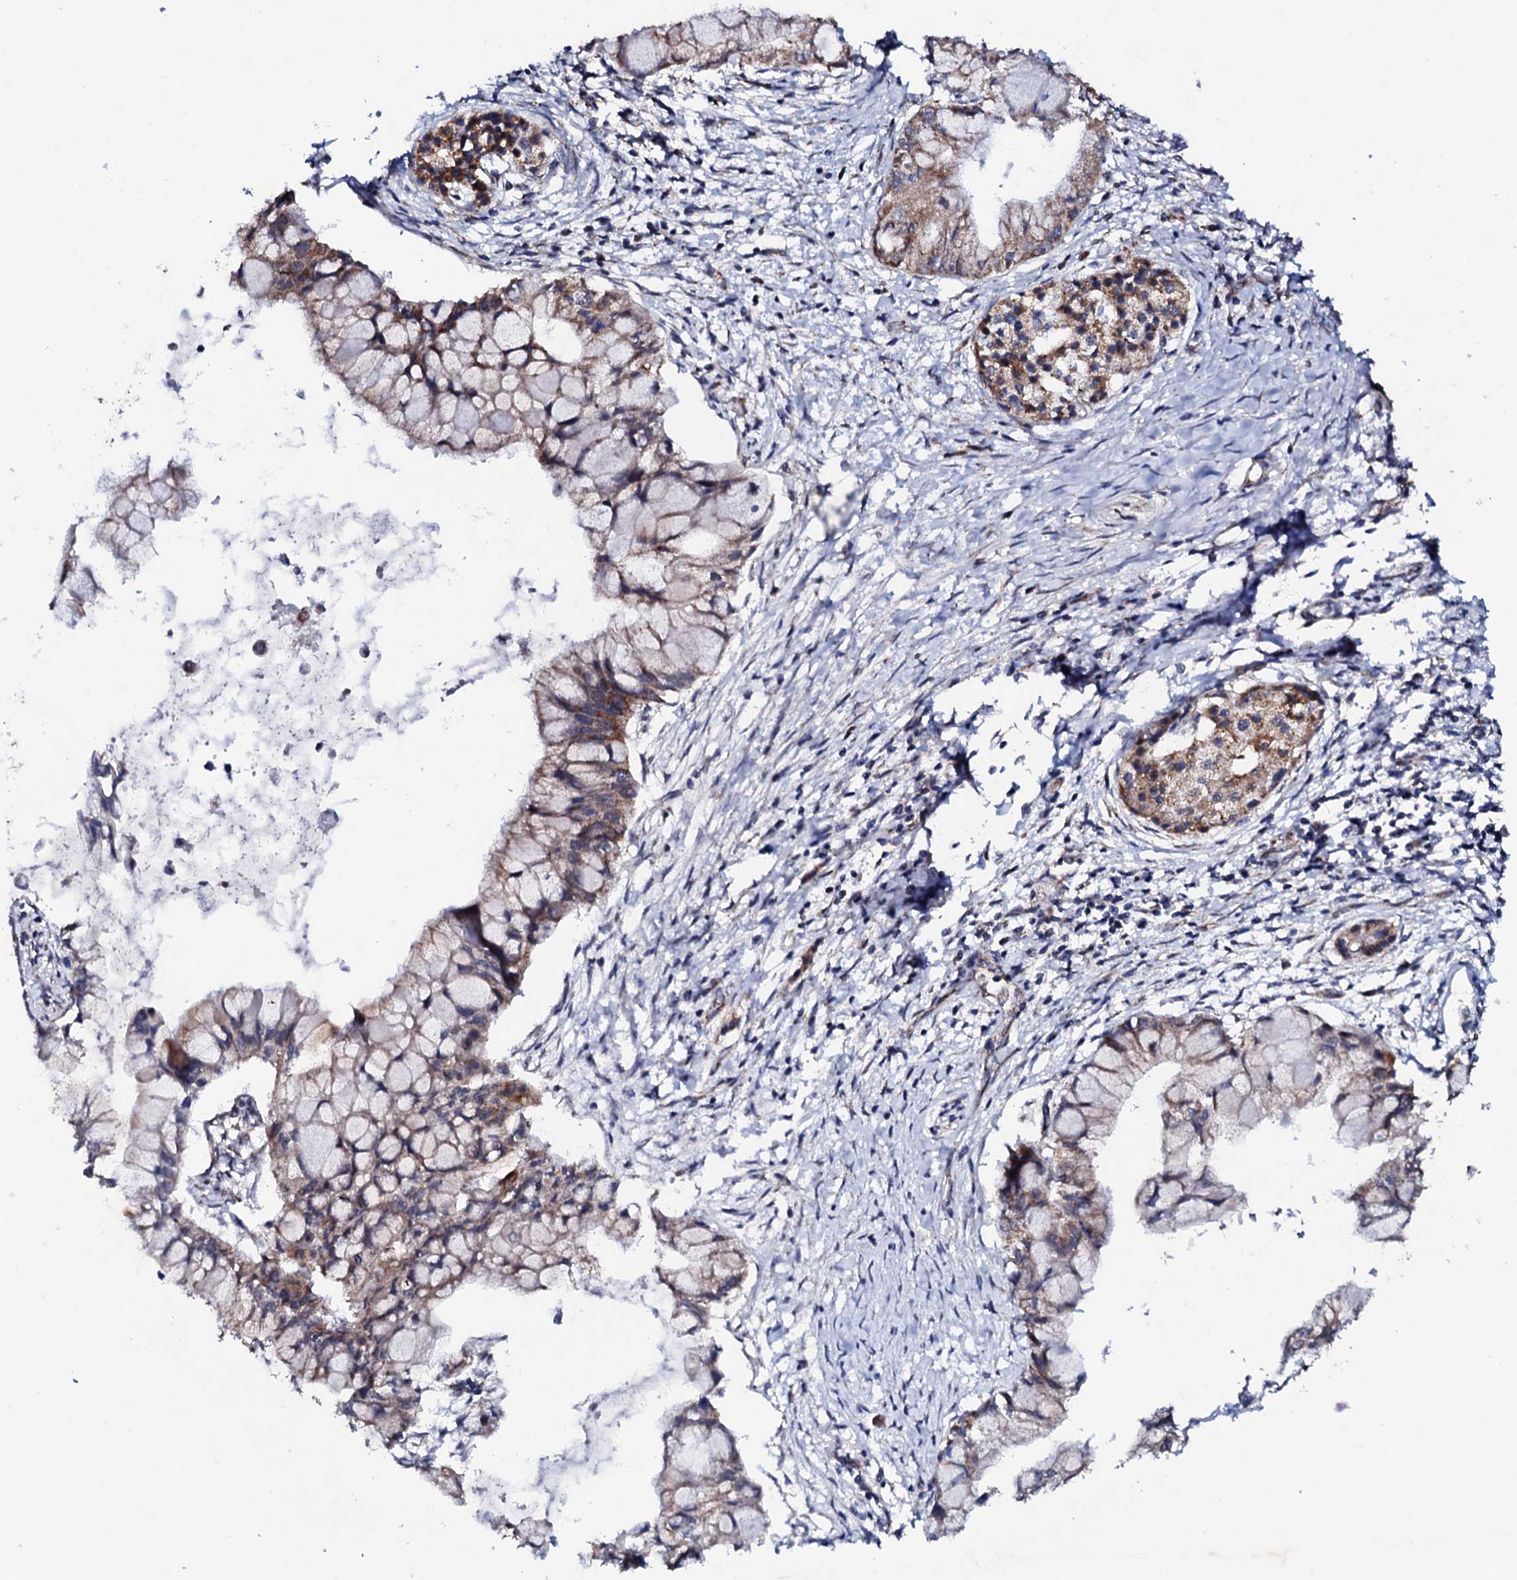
{"staining": {"intensity": "moderate", "quantity": "25%-75%", "location": "cytoplasmic/membranous"}, "tissue": "pancreatic cancer", "cell_type": "Tumor cells", "image_type": "cancer", "snomed": [{"axis": "morphology", "description": "Adenocarcinoma, NOS"}, {"axis": "topography", "description": "Pancreas"}], "caption": "Tumor cells demonstrate medium levels of moderate cytoplasmic/membranous expression in about 25%-75% of cells in human adenocarcinoma (pancreatic). (brown staining indicates protein expression, while blue staining denotes nuclei).", "gene": "MTIF3", "patient": {"sex": "male", "age": 48}}